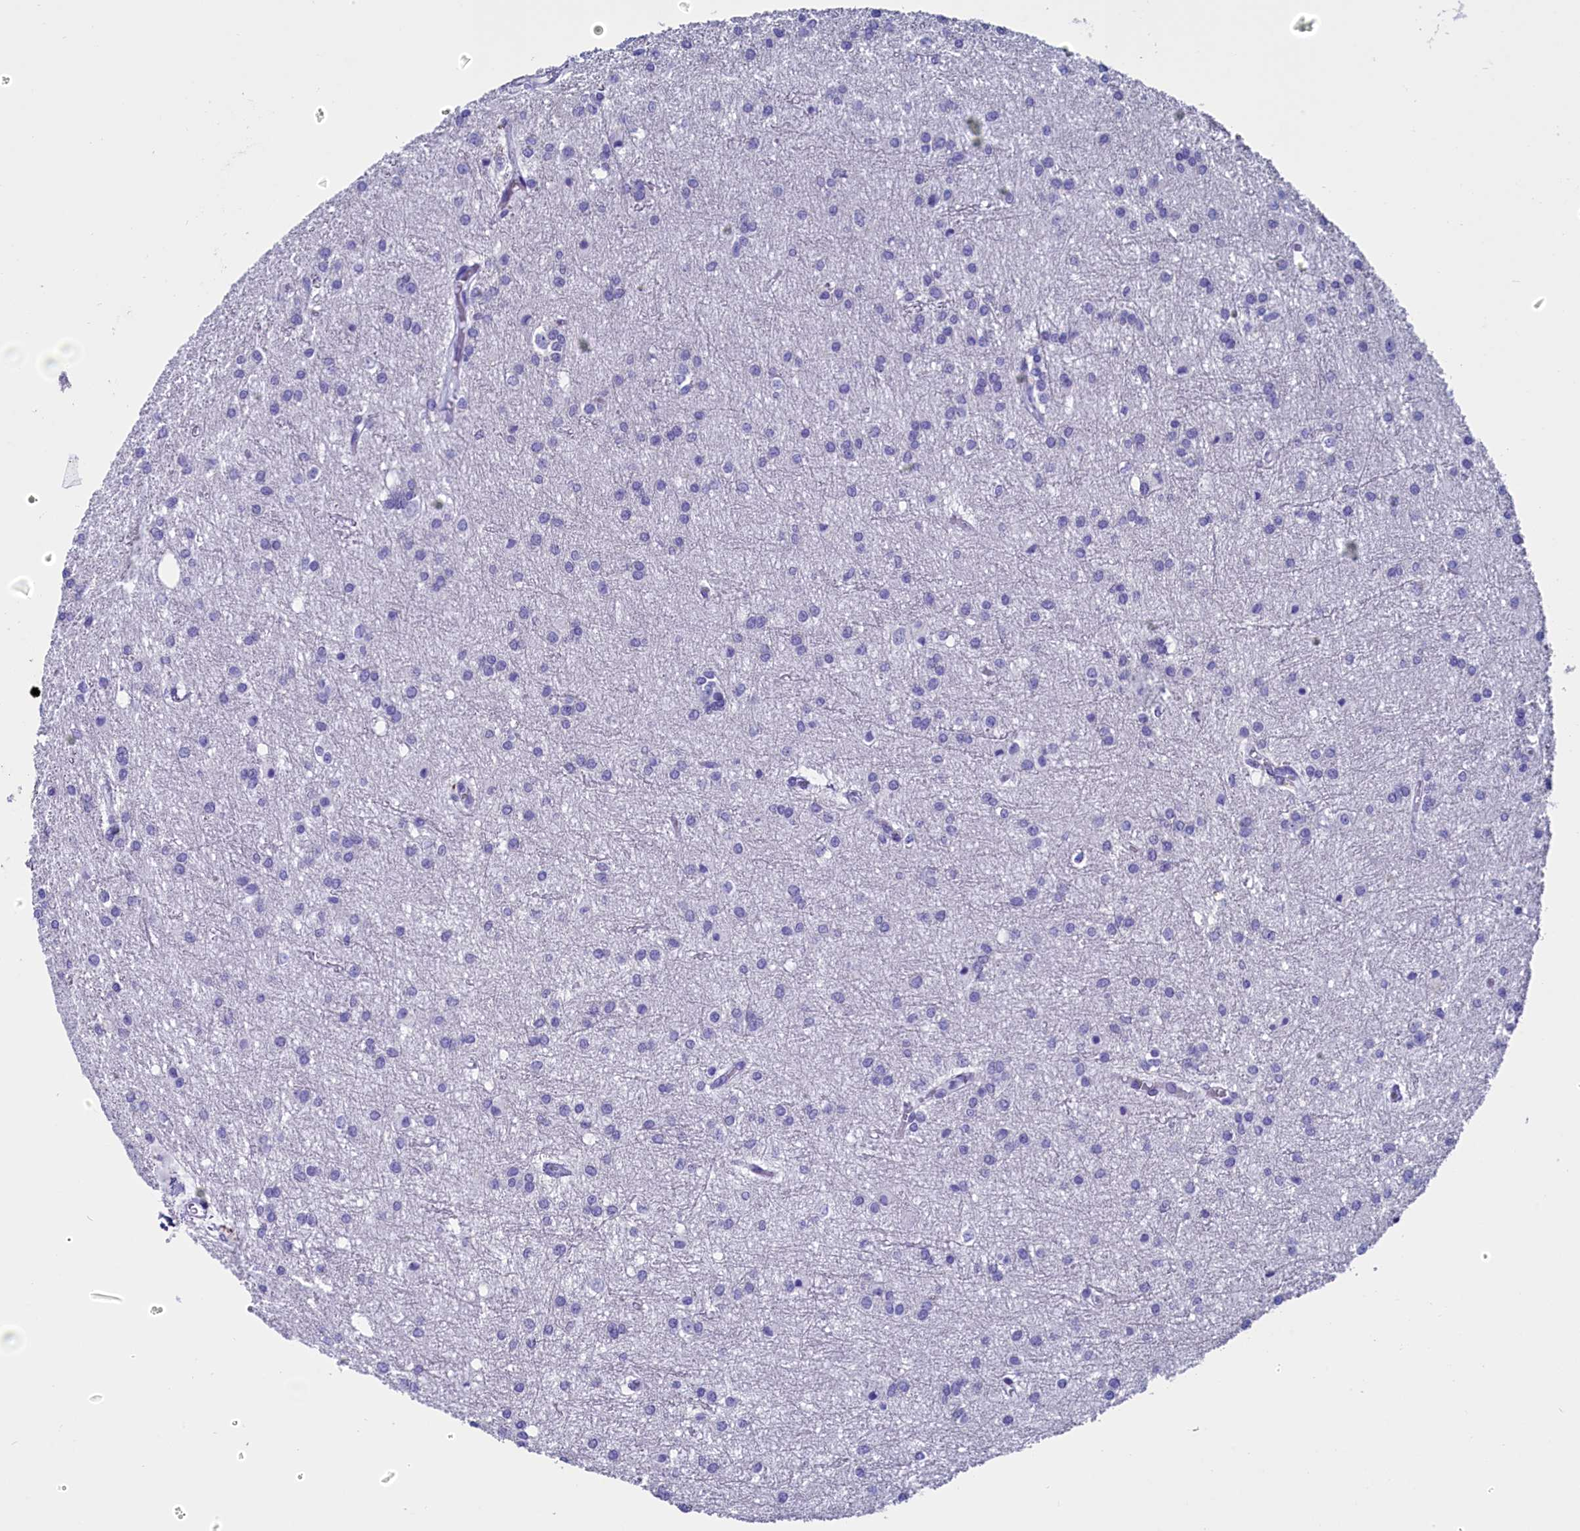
{"staining": {"intensity": "negative", "quantity": "none", "location": "none"}, "tissue": "glioma", "cell_type": "Tumor cells", "image_type": "cancer", "snomed": [{"axis": "morphology", "description": "Glioma, malignant, High grade"}, {"axis": "topography", "description": "Brain"}], "caption": "This is an IHC photomicrograph of malignant glioma (high-grade). There is no expression in tumor cells.", "gene": "ANKRD29", "patient": {"sex": "female", "age": 50}}